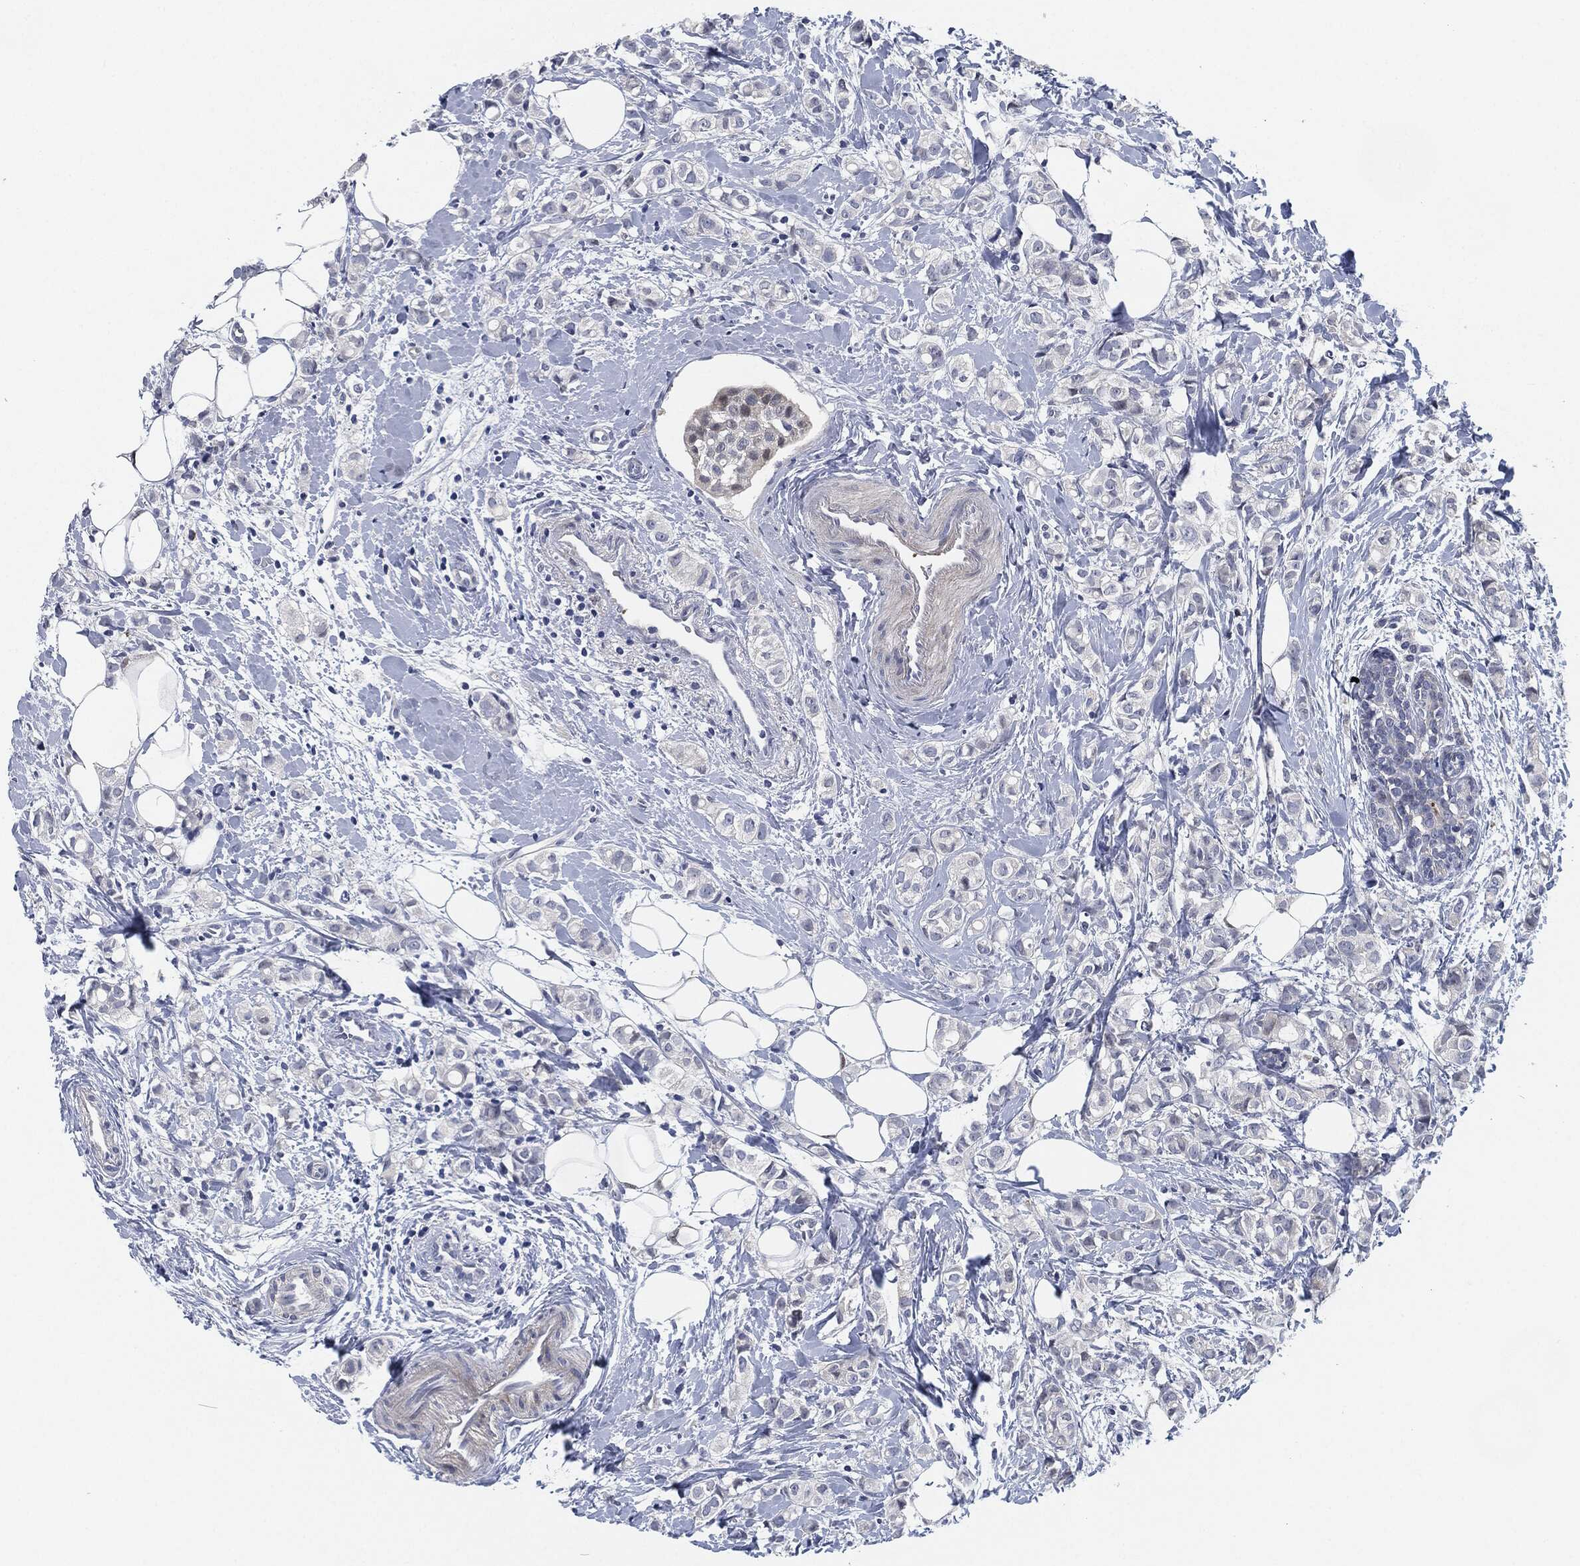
{"staining": {"intensity": "negative", "quantity": "none", "location": "none"}, "tissue": "breast cancer", "cell_type": "Tumor cells", "image_type": "cancer", "snomed": [{"axis": "morphology", "description": "Normal tissue, NOS"}, {"axis": "morphology", "description": "Duct carcinoma"}, {"axis": "topography", "description": "Breast"}], "caption": "Immunohistochemical staining of human breast cancer shows no significant expression in tumor cells. The staining is performed using DAB brown chromogen with nuclei counter-stained in using hematoxylin.", "gene": "MPO", "patient": {"sex": "female", "age": 44}}